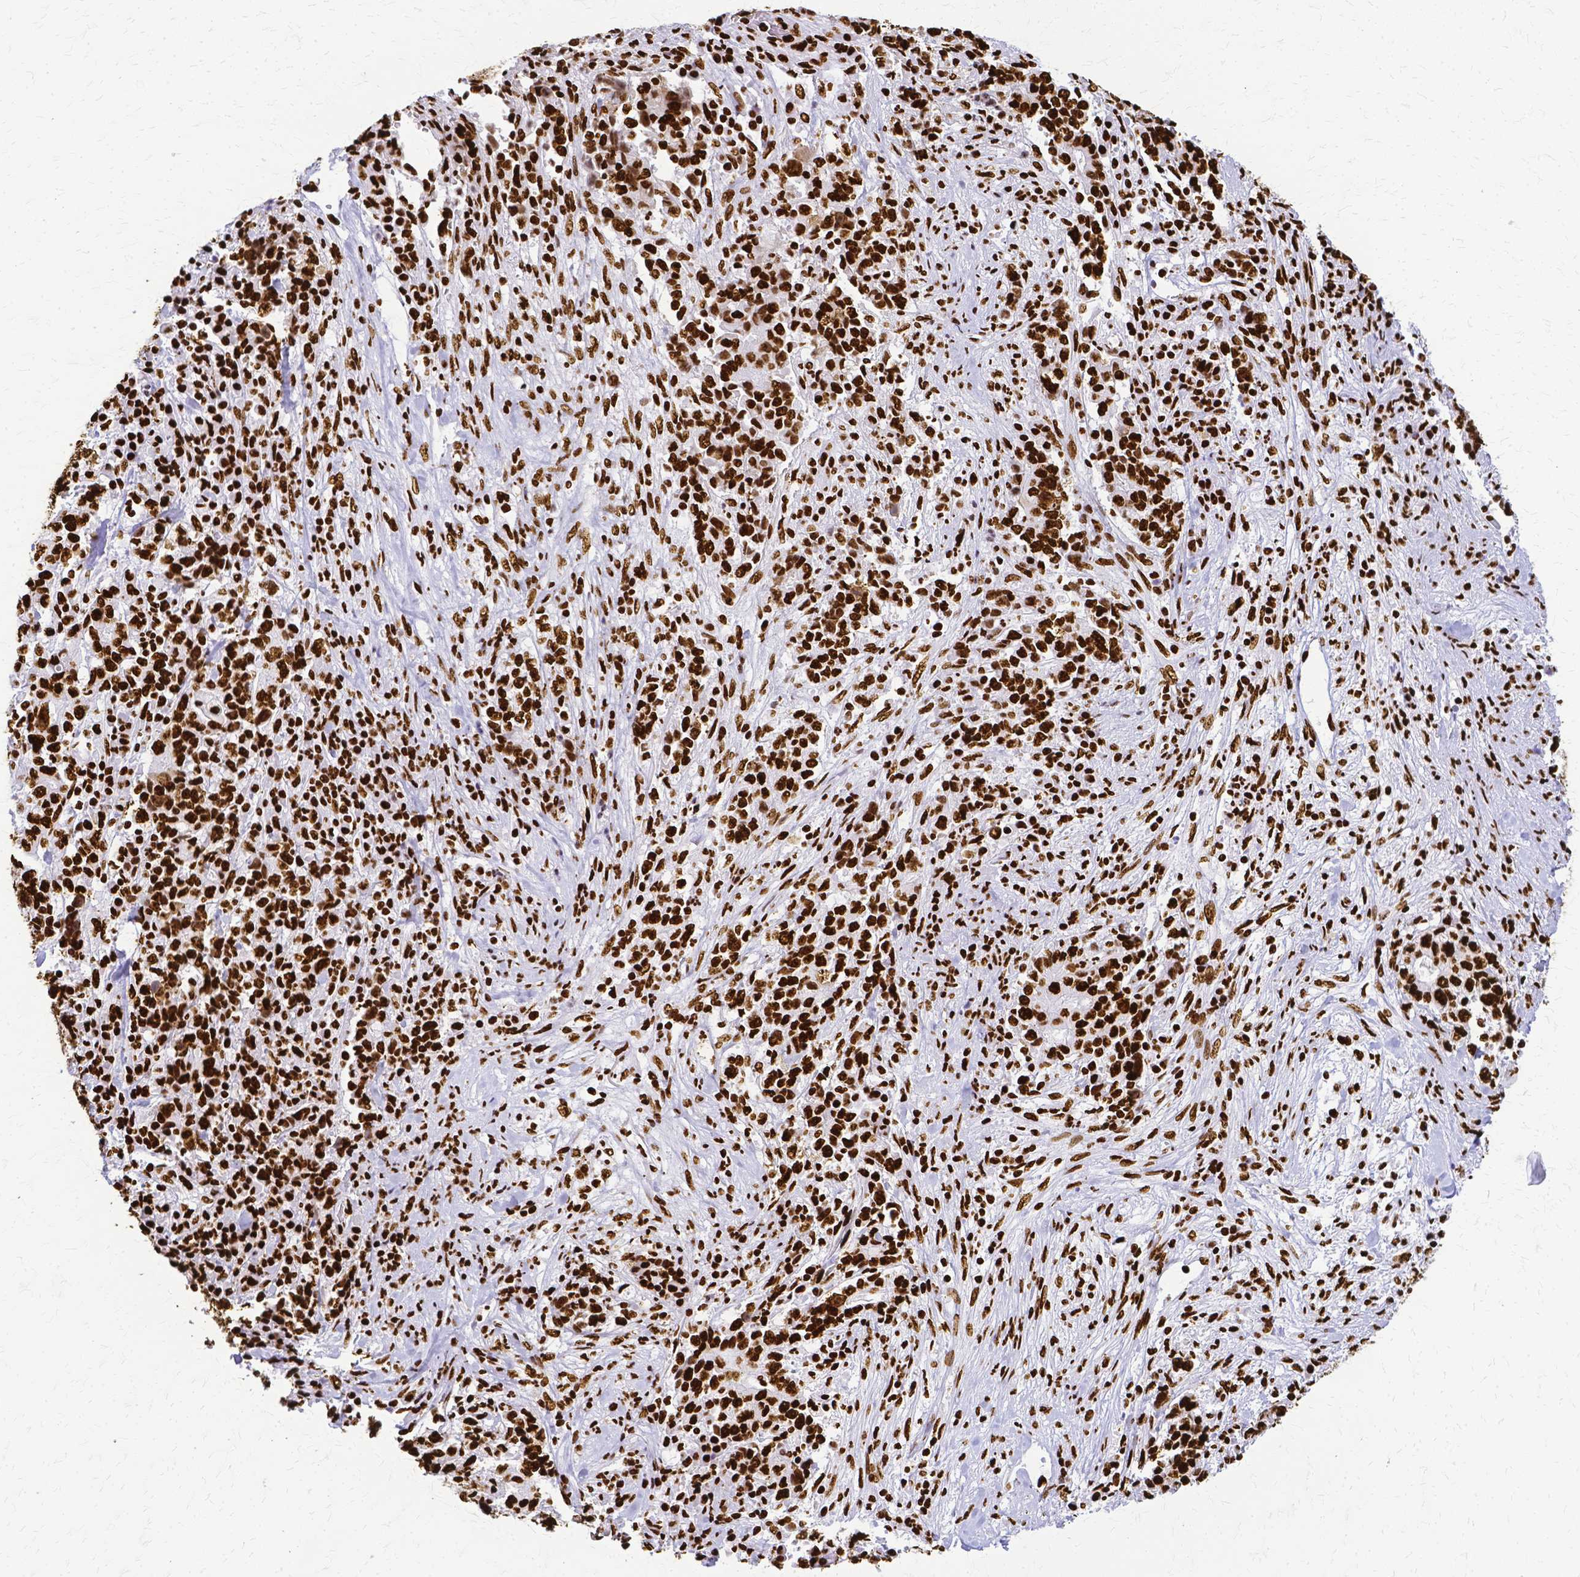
{"staining": {"intensity": "strong", "quantity": ">75%", "location": "nuclear"}, "tissue": "stomach cancer", "cell_type": "Tumor cells", "image_type": "cancer", "snomed": [{"axis": "morphology", "description": "Normal tissue, NOS"}, {"axis": "morphology", "description": "Adenocarcinoma, NOS"}, {"axis": "topography", "description": "Stomach, upper"}, {"axis": "topography", "description": "Stomach"}], "caption": "The photomicrograph demonstrates staining of stomach cancer (adenocarcinoma), revealing strong nuclear protein positivity (brown color) within tumor cells. Using DAB (brown) and hematoxylin (blue) stains, captured at high magnification using brightfield microscopy.", "gene": "SFPQ", "patient": {"sex": "male", "age": 59}}